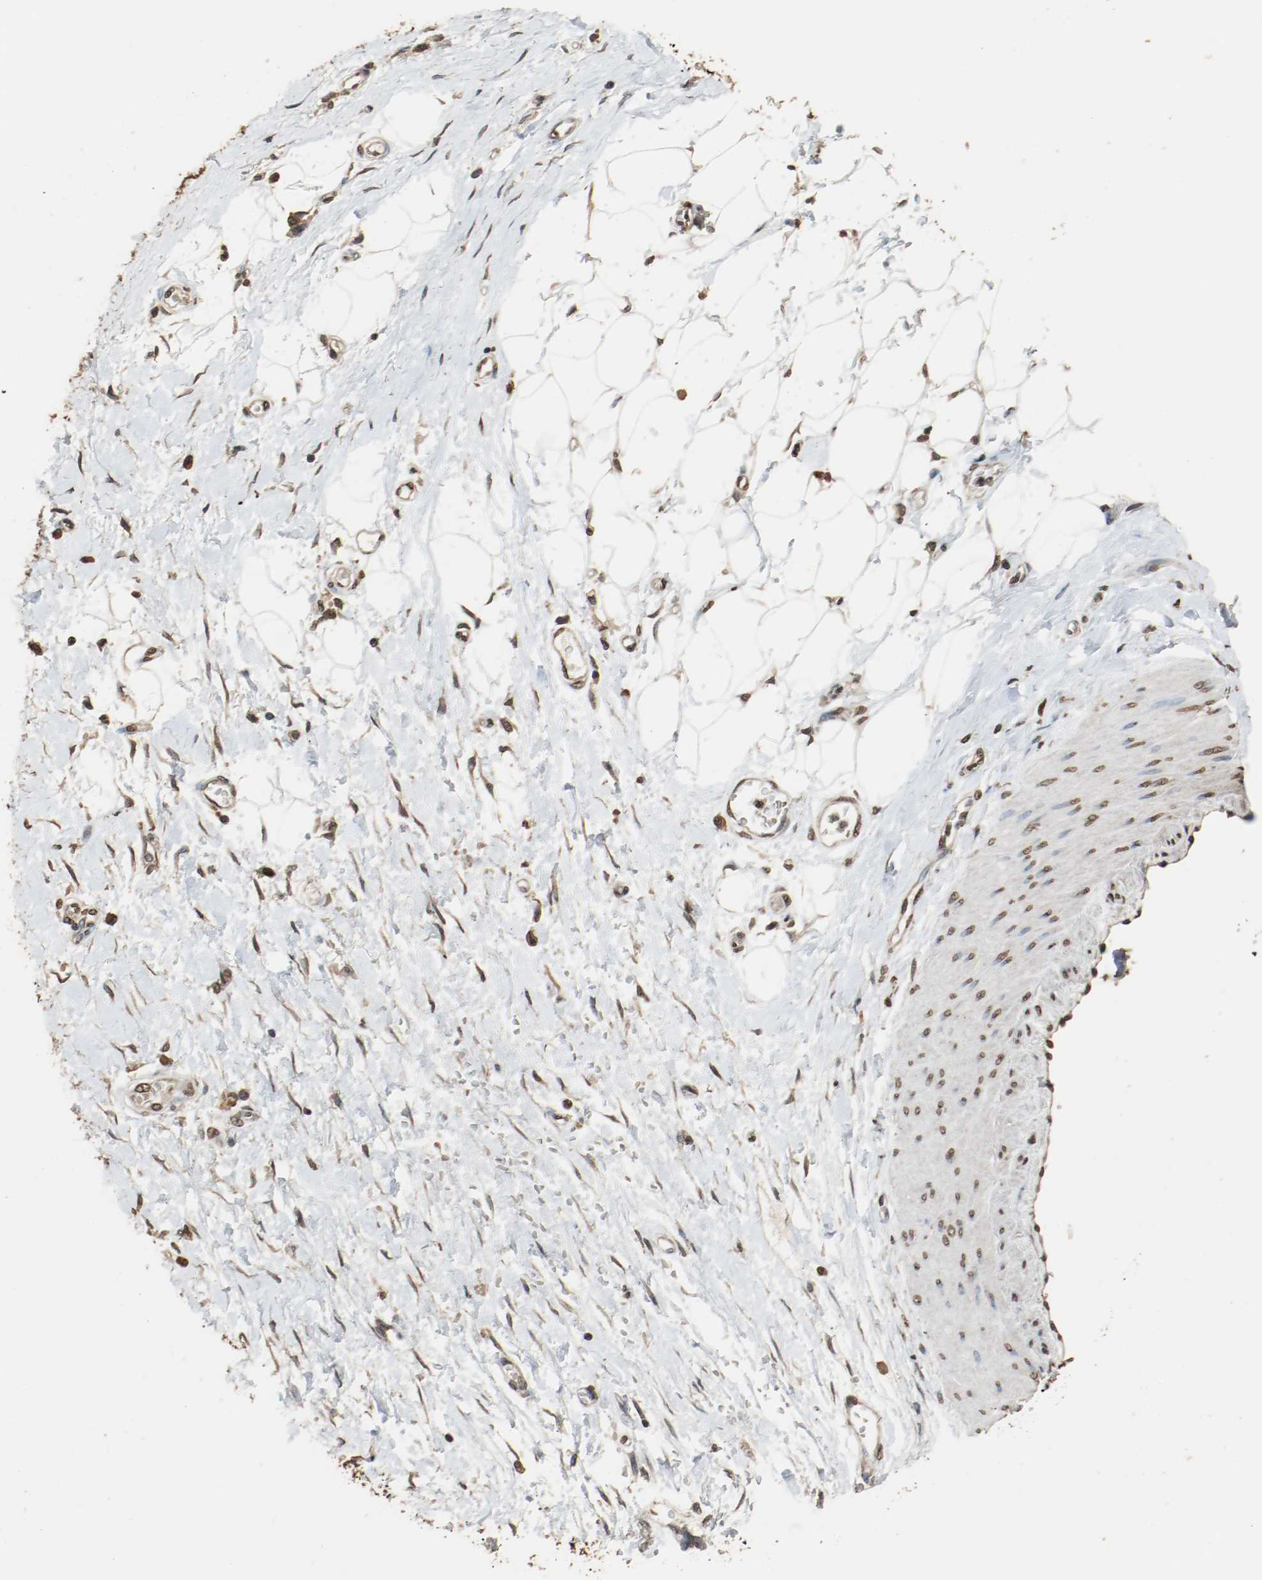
{"staining": {"intensity": "moderate", "quantity": ">75%", "location": "nuclear"}, "tissue": "adipose tissue", "cell_type": "Adipocytes", "image_type": "normal", "snomed": [{"axis": "morphology", "description": "Normal tissue, NOS"}, {"axis": "morphology", "description": "Urothelial carcinoma, High grade"}, {"axis": "topography", "description": "Vascular tissue"}, {"axis": "topography", "description": "Urinary bladder"}], "caption": "This image demonstrates benign adipose tissue stained with immunohistochemistry (IHC) to label a protein in brown. The nuclear of adipocytes show moderate positivity for the protein. Nuclei are counter-stained blue.", "gene": "RTN4", "patient": {"sex": "female", "age": 56}}